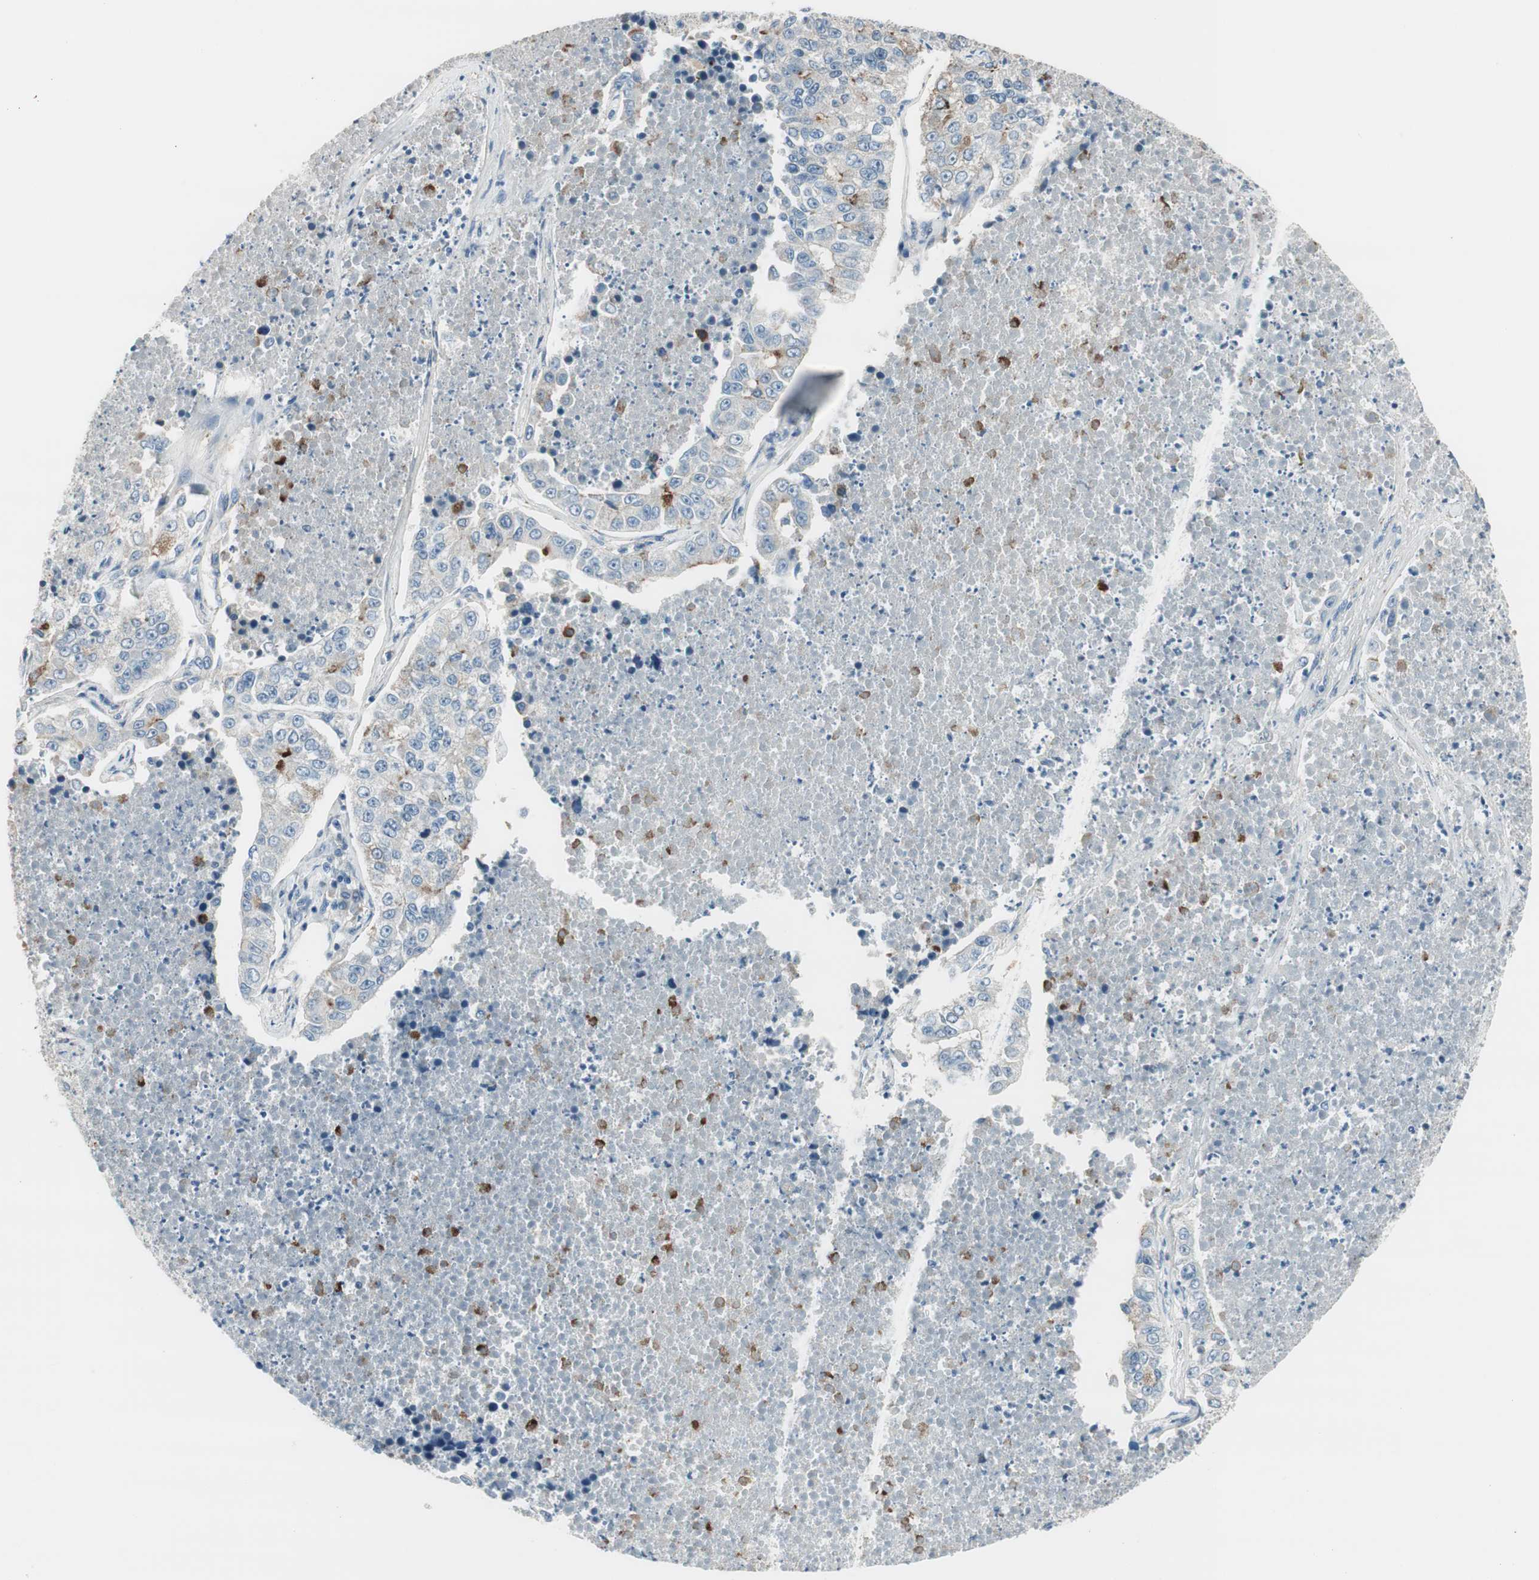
{"staining": {"intensity": "weak", "quantity": "<25%", "location": "cytoplasmic/membranous"}, "tissue": "lung cancer", "cell_type": "Tumor cells", "image_type": "cancer", "snomed": [{"axis": "morphology", "description": "Adenocarcinoma, NOS"}, {"axis": "topography", "description": "Lung"}], "caption": "Tumor cells show no significant protein staining in lung cancer. (Brightfield microscopy of DAB IHC at high magnification).", "gene": "EVA1A", "patient": {"sex": "male", "age": 49}}